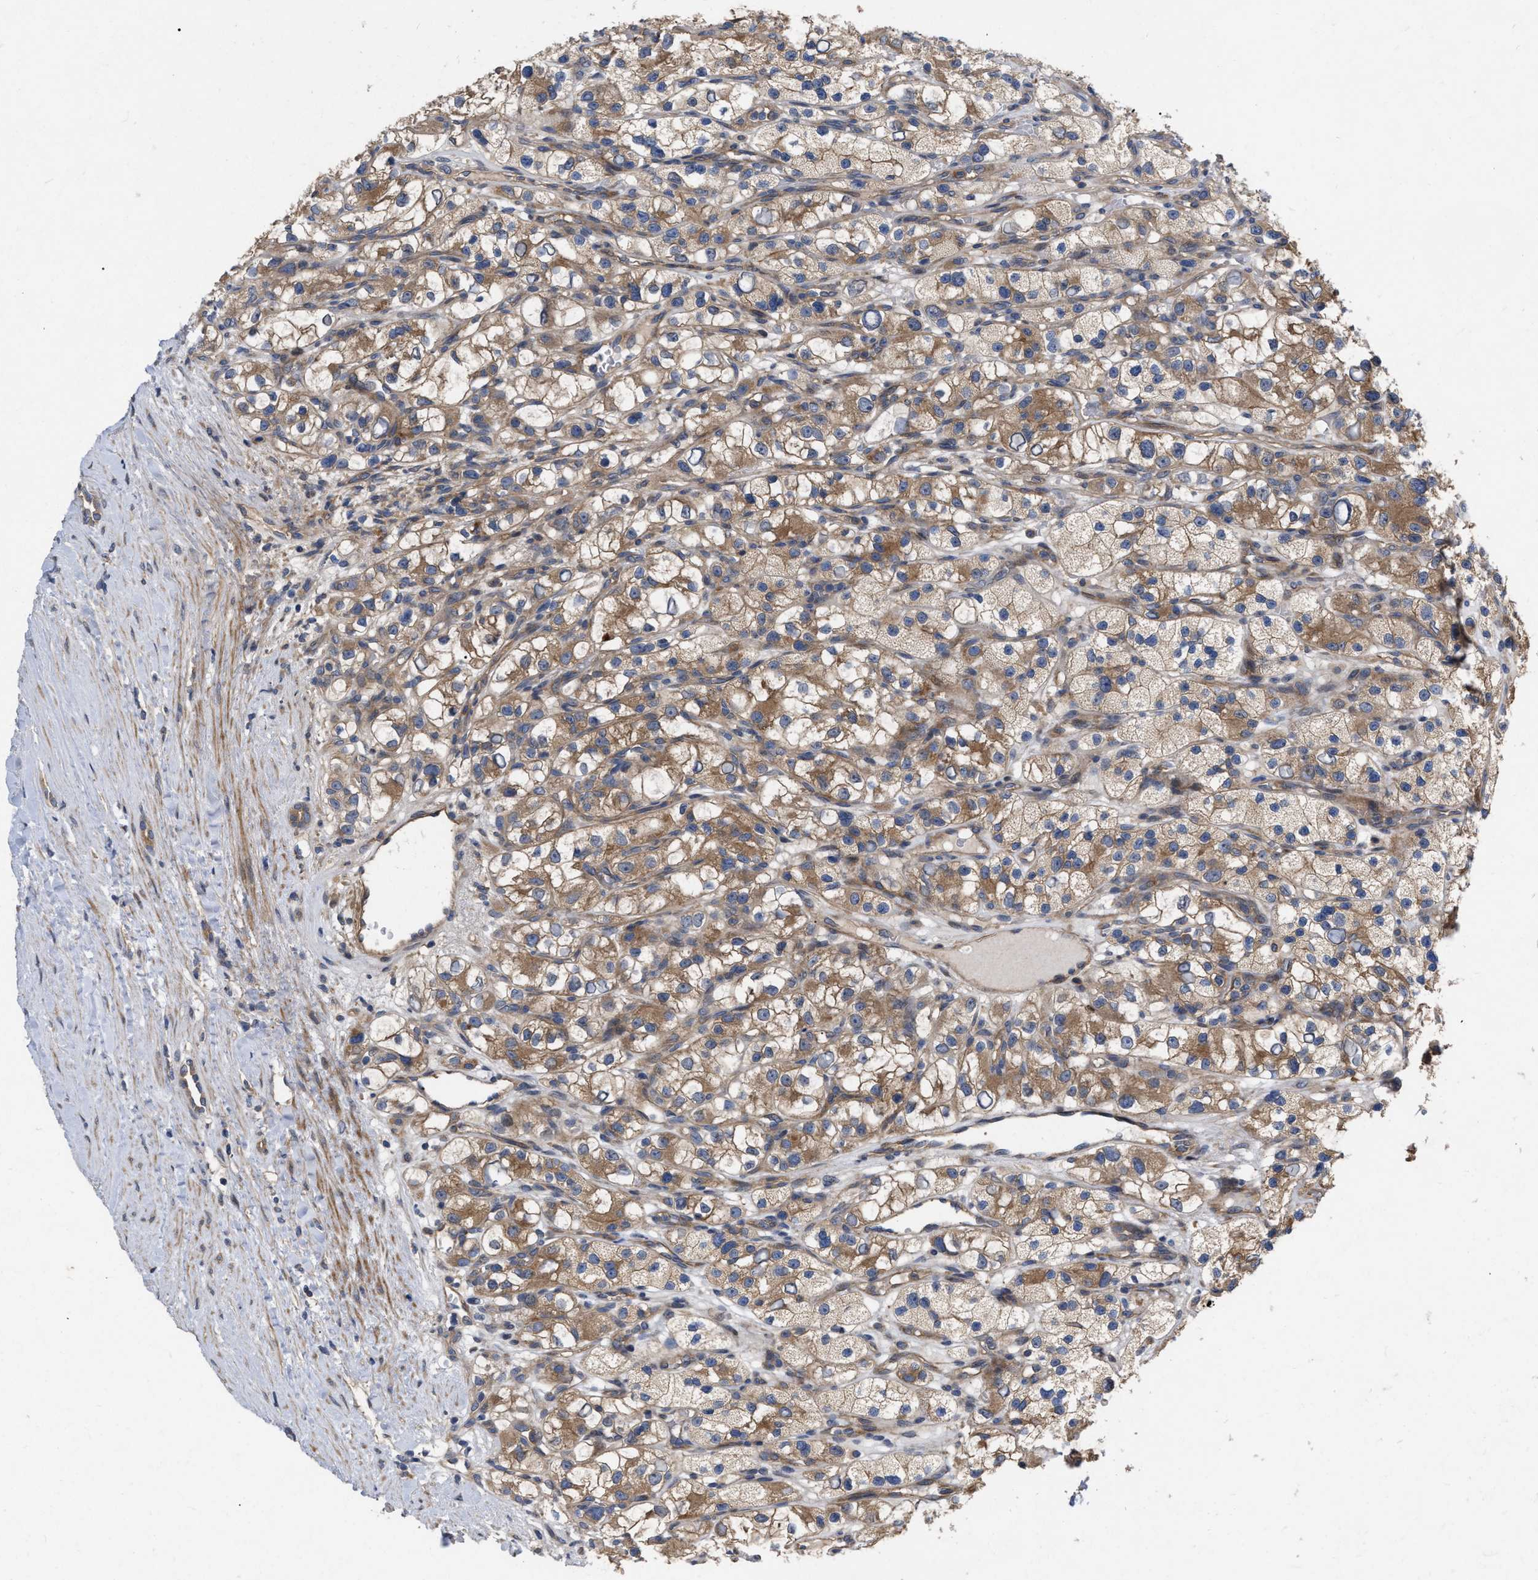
{"staining": {"intensity": "moderate", "quantity": ">75%", "location": "cytoplasmic/membranous"}, "tissue": "renal cancer", "cell_type": "Tumor cells", "image_type": "cancer", "snomed": [{"axis": "morphology", "description": "Adenocarcinoma, NOS"}, {"axis": "topography", "description": "Kidney"}], "caption": "Immunohistochemistry (DAB) staining of renal cancer (adenocarcinoma) reveals moderate cytoplasmic/membranous protein positivity in approximately >75% of tumor cells.", "gene": "CDKN2C", "patient": {"sex": "female", "age": 57}}